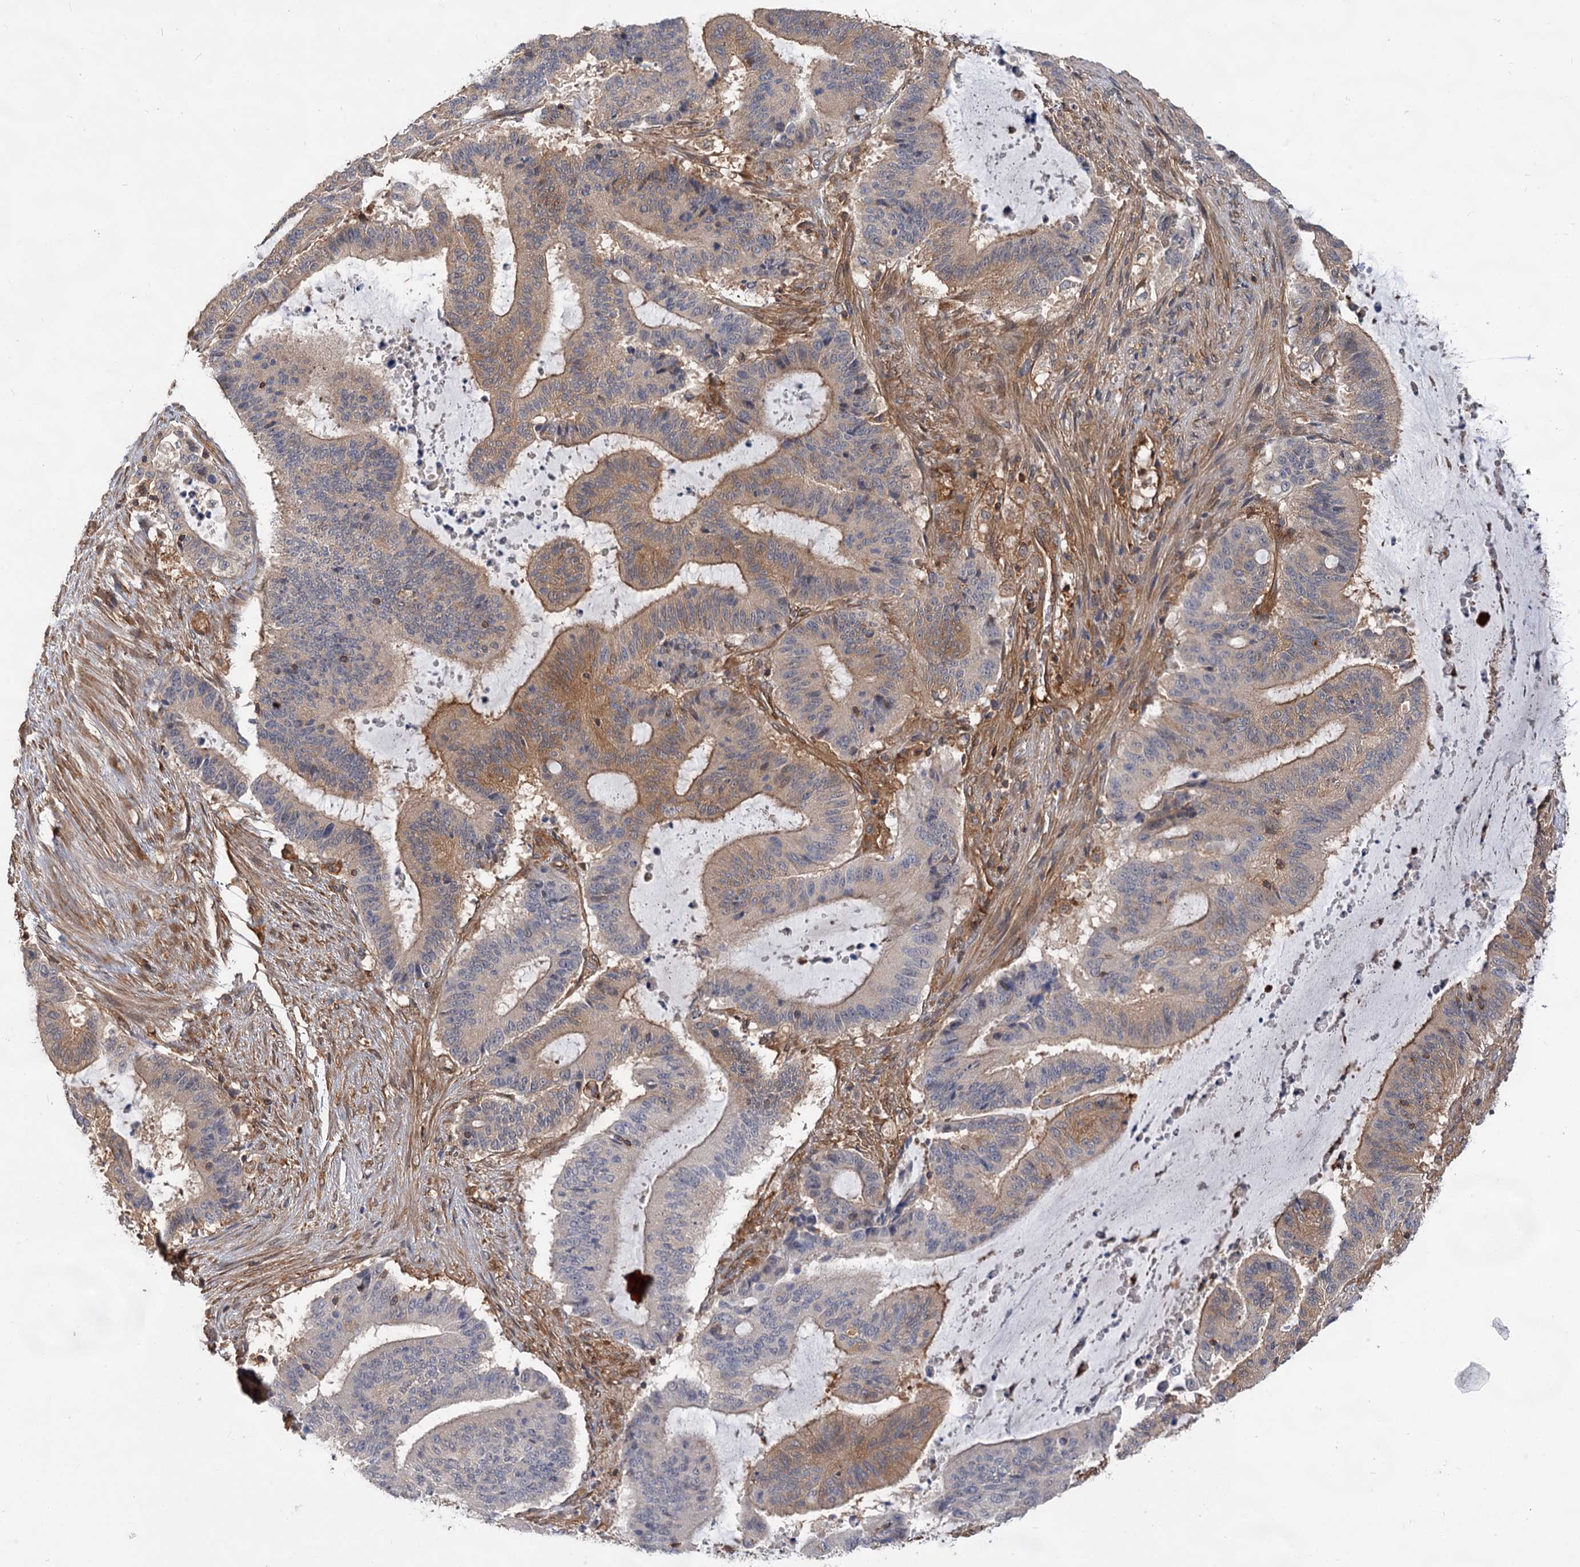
{"staining": {"intensity": "moderate", "quantity": "<25%", "location": "cytoplasmic/membranous"}, "tissue": "liver cancer", "cell_type": "Tumor cells", "image_type": "cancer", "snomed": [{"axis": "morphology", "description": "Normal tissue, NOS"}, {"axis": "morphology", "description": "Cholangiocarcinoma"}, {"axis": "topography", "description": "Liver"}, {"axis": "topography", "description": "Peripheral nerve tissue"}], "caption": "Protein analysis of liver cholangiocarcinoma tissue exhibits moderate cytoplasmic/membranous staining in about <25% of tumor cells. (DAB (3,3'-diaminobenzidine) IHC with brightfield microscopy, high magnification).", "gene": "PACS1", "patient": {"sex": "female", "age": 73}}